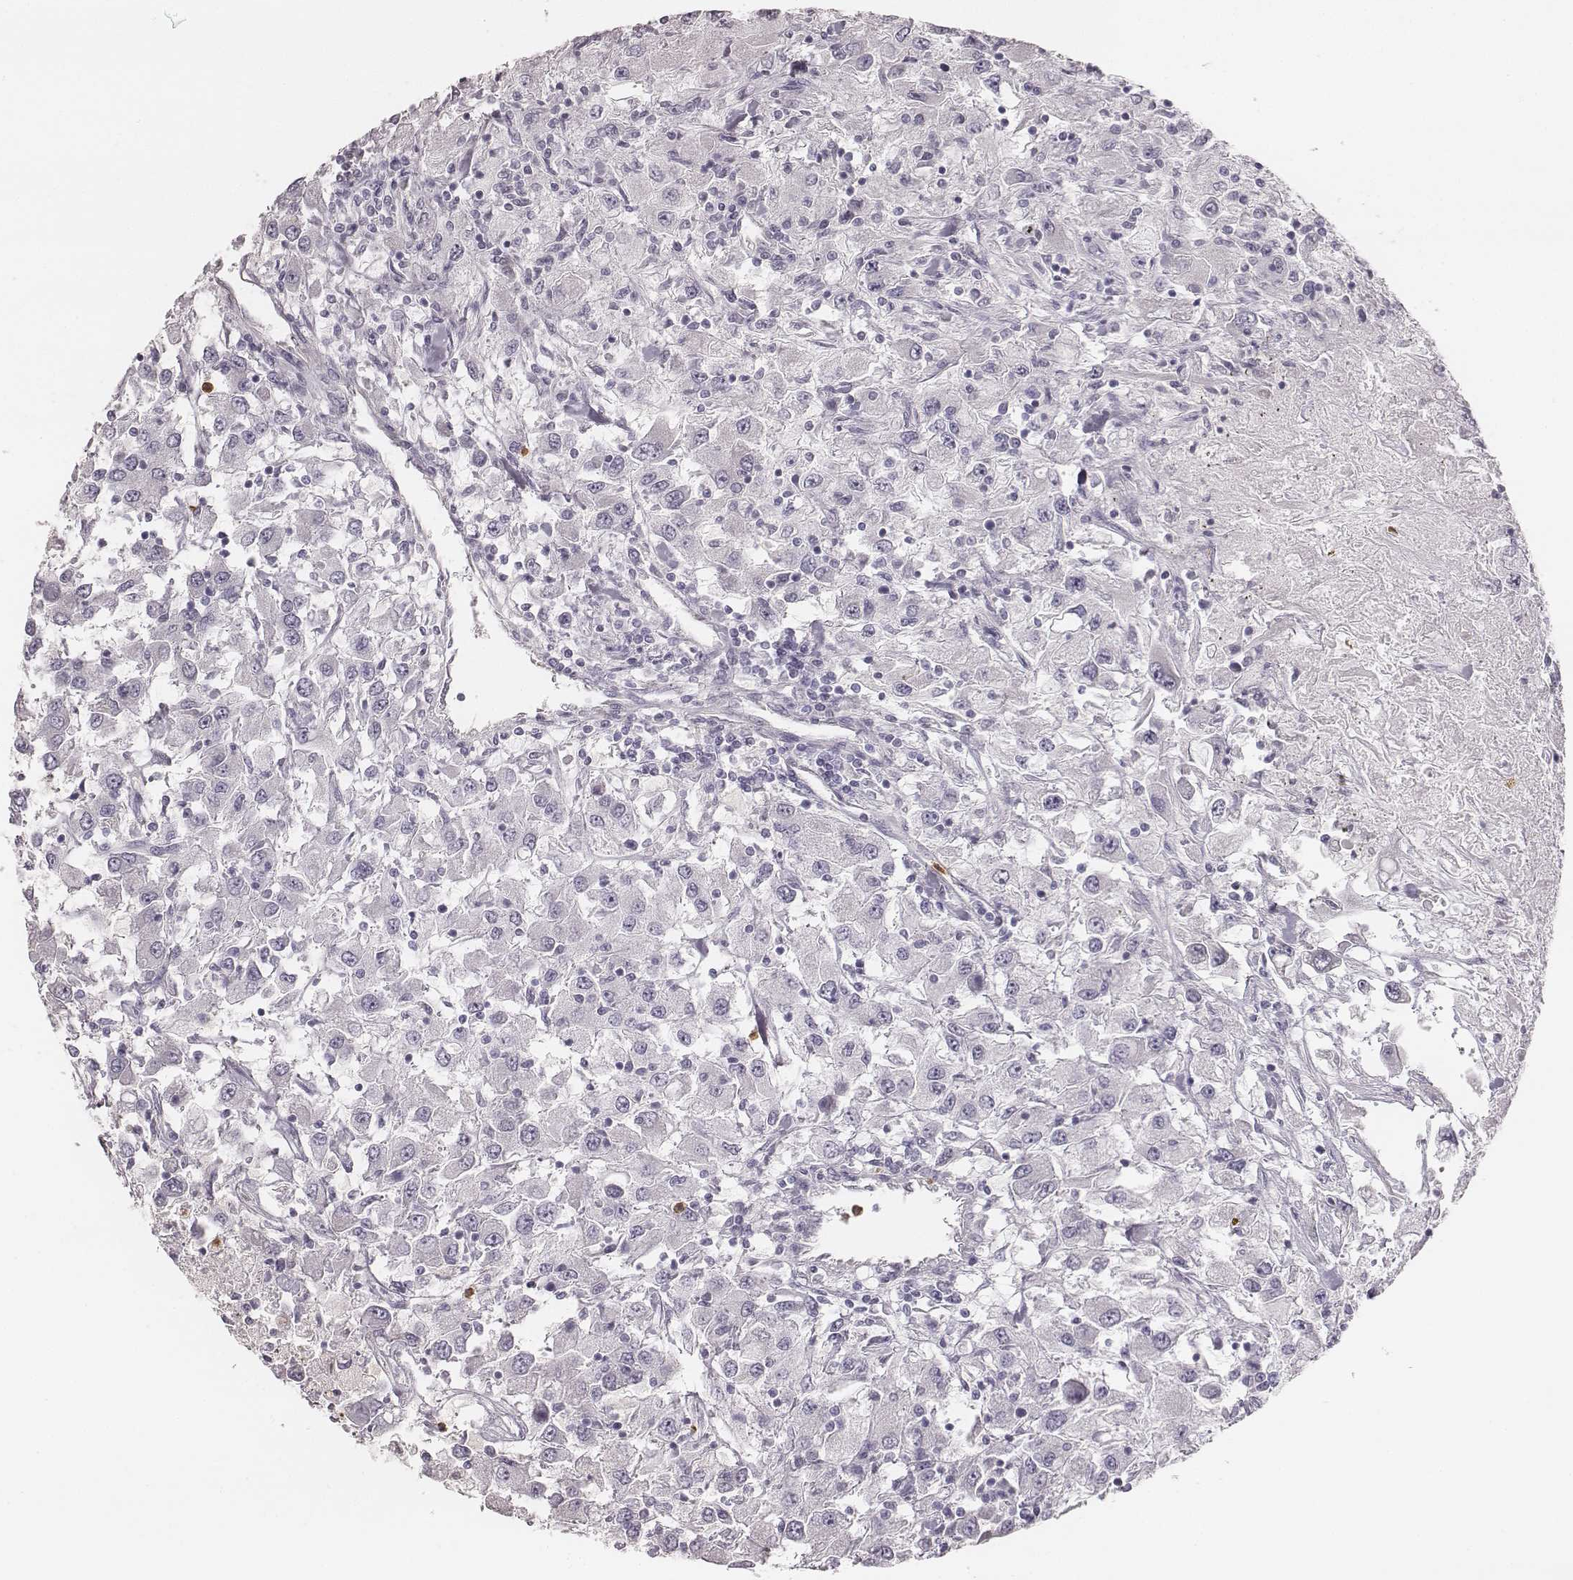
{"staining": {"intensity": "negative", "quantity": "none", "location": "none"}, "tissue": "renal cancer", "cell_type": "Tumor cells", "image_type": "cancer", "snomed": [{"axis": "morphology", "description": "Adenocarcinoma, NOS"}, {"axis": "topography", "description": "Kidney"}], "caption": "Micrograph shows no protein expression in tumor cells of renal cancer (adenocarcinoma) tissue. (DAB IHC, high magnification).", "gene": "KCNJ12", "patient": {"sex": "female", "age": 67}}